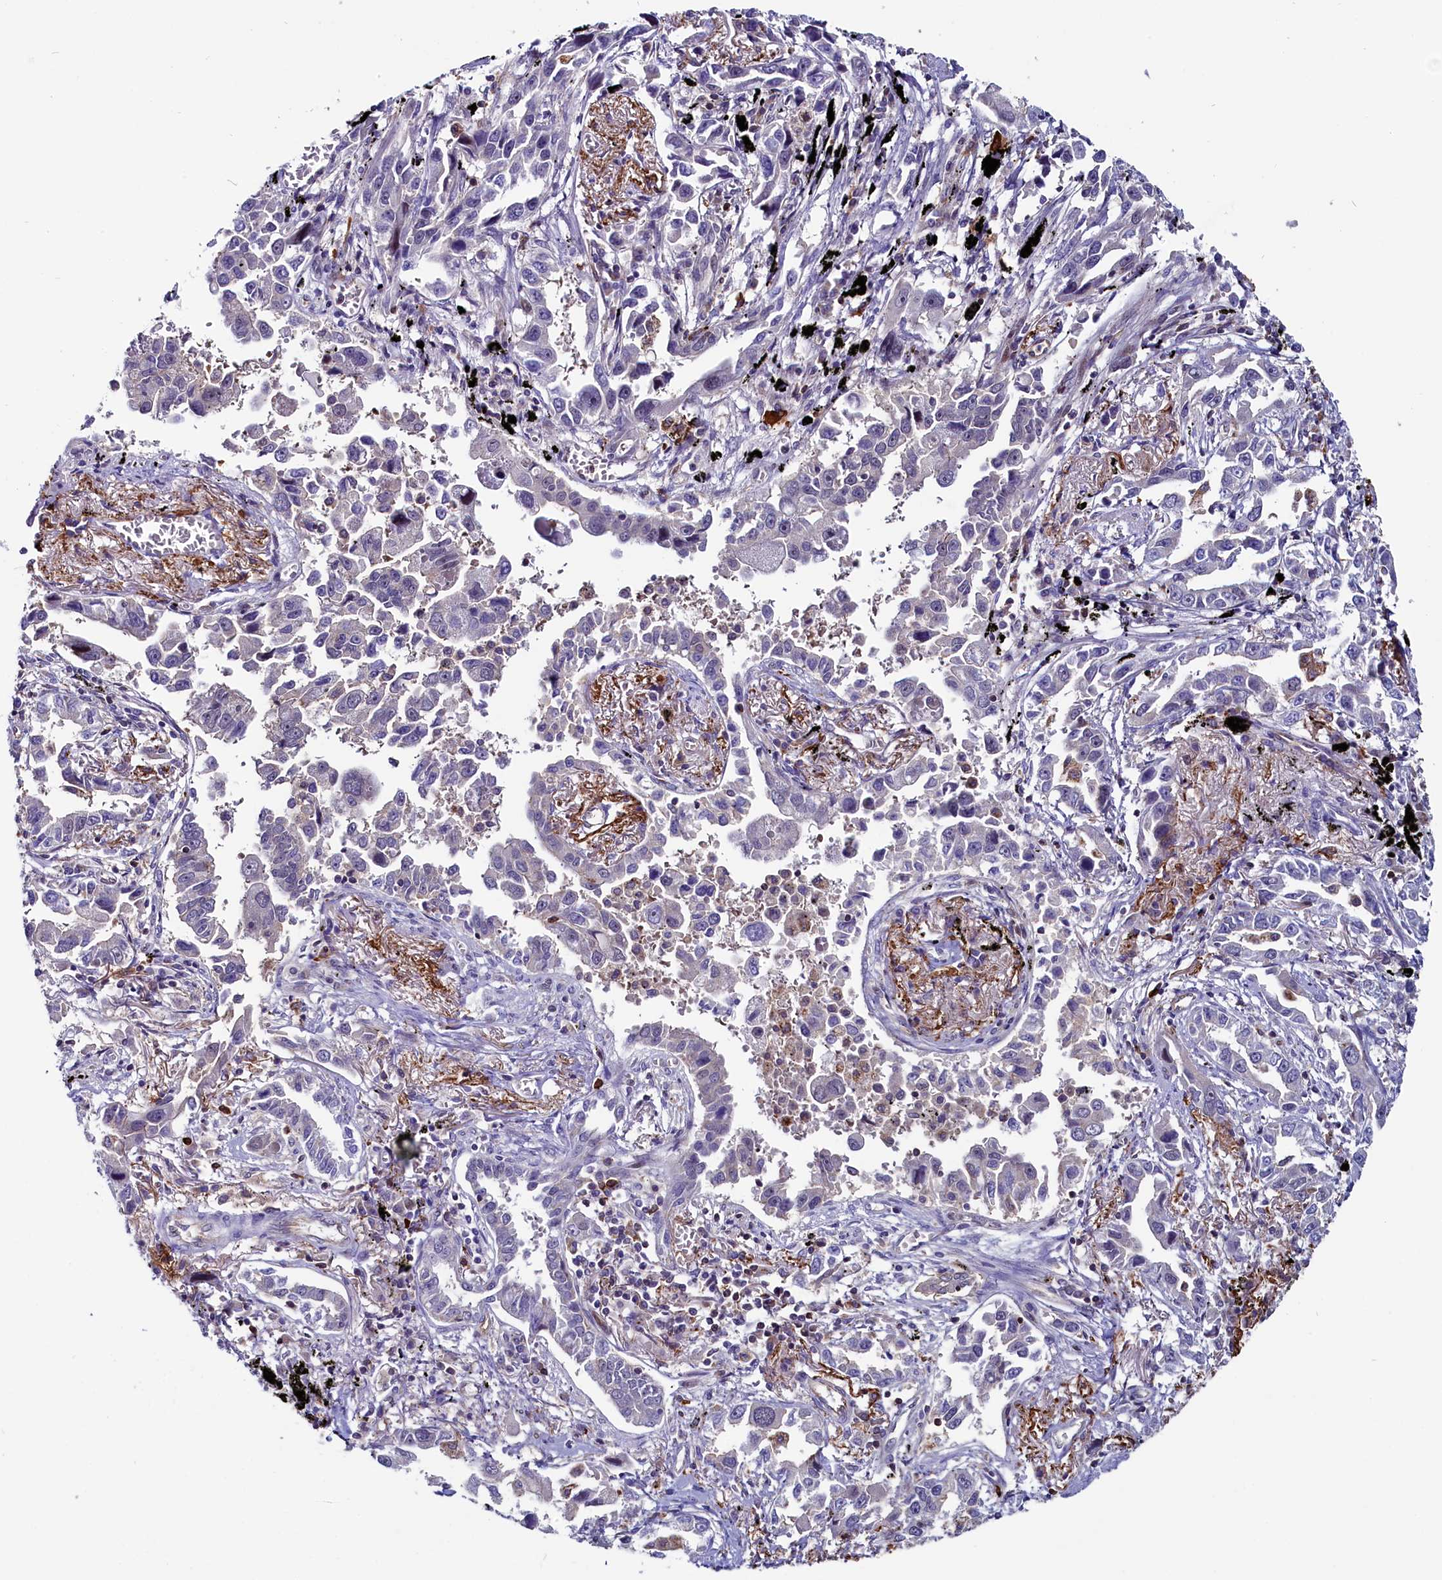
{"staining": {"intensity": "negative", "quantity": "none", "location": "none"}, "tissue": "lung cancer", "cell_type": "Tumor cells", "image_type": "cancer", "snomed": [{"axis": "morphology", "description": "Adenocarcinoma, NOS"}, {"axis": "topography", "description": "Lung"}], "caption": "An immunohistochemistry photomicrograph of adenocarcinoma (lung) is shown. There is no staining in tumor cells of adenocarcinoma (lung).", "gene": "CIAPIN1", "patient": {"sex": "male", "age": 67}}